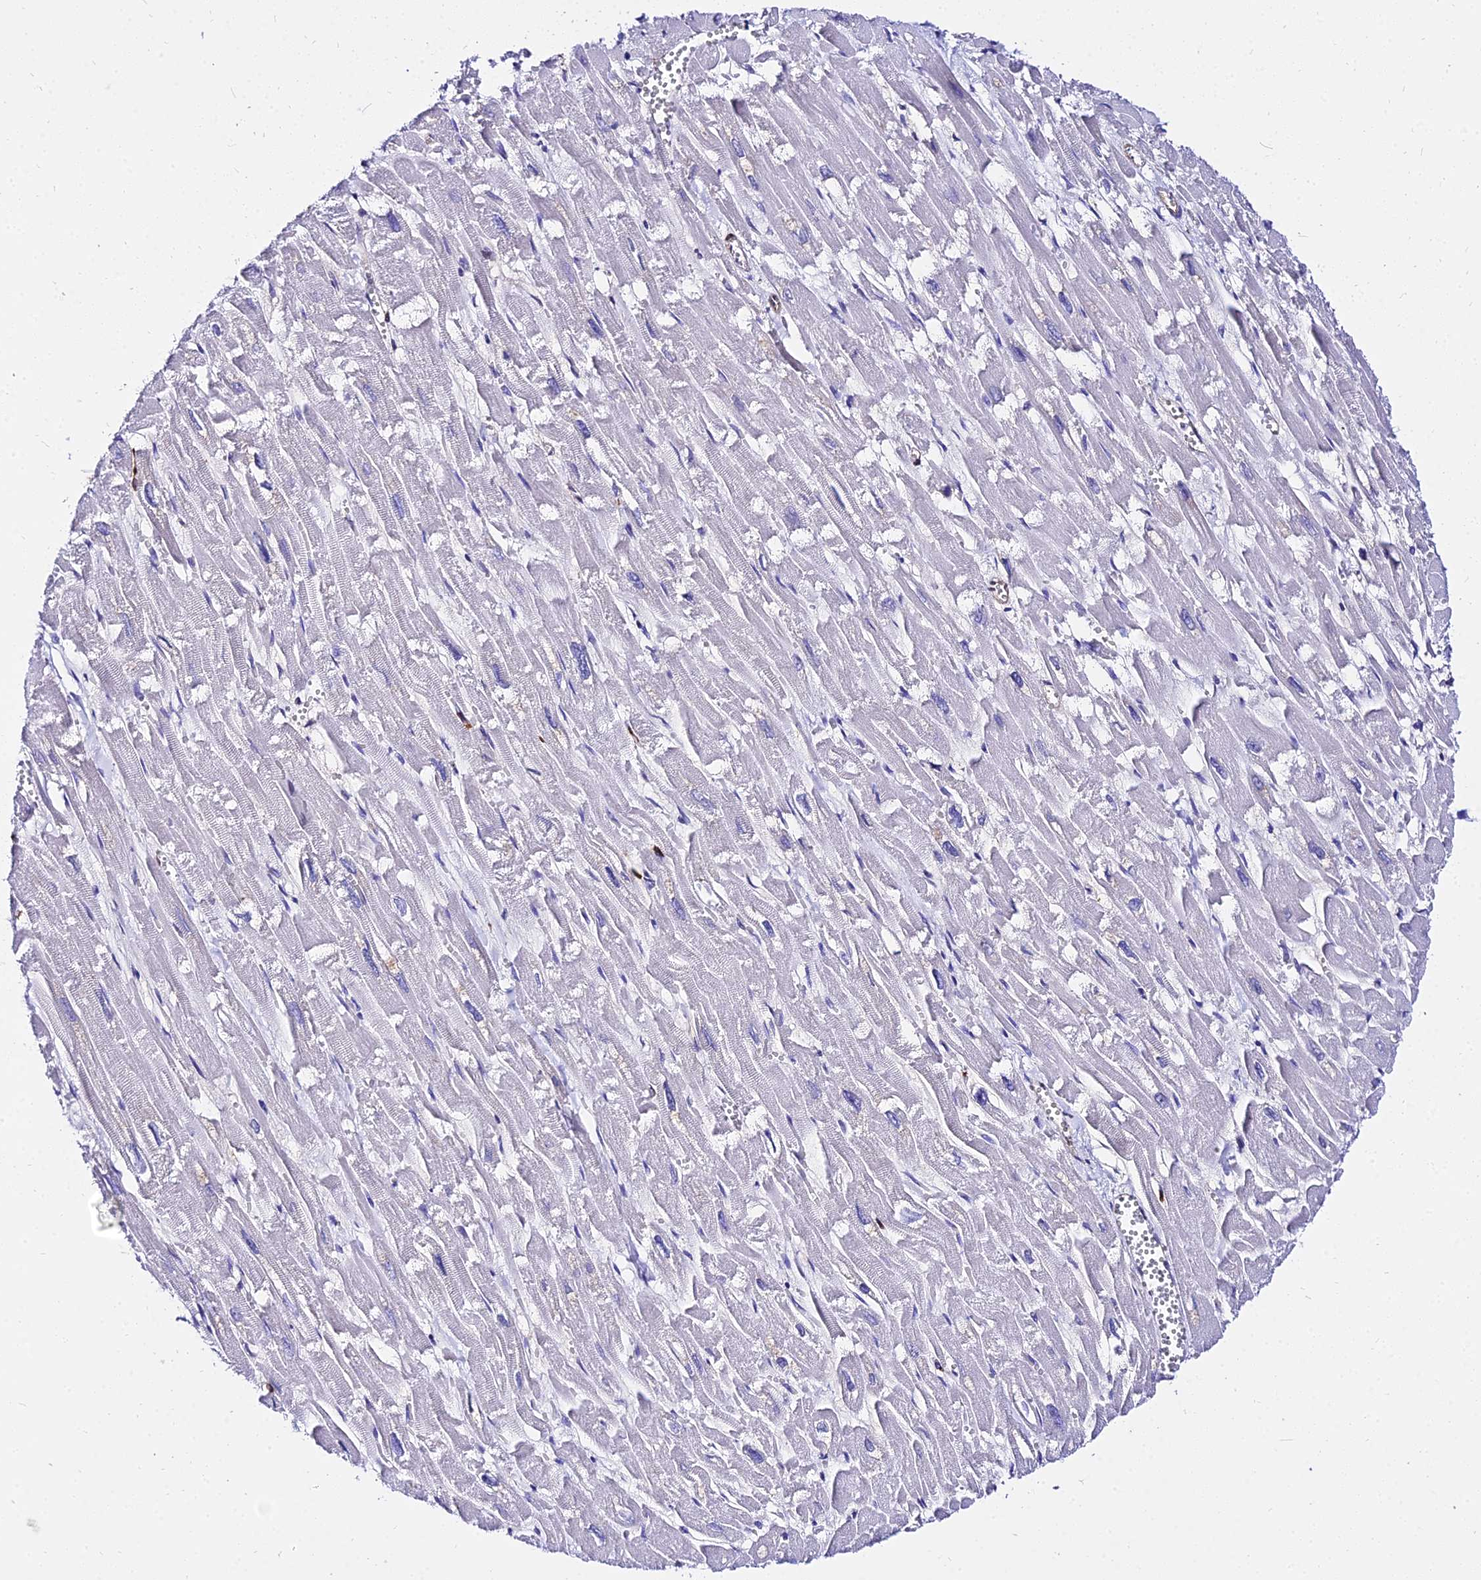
{"staining": {"intensity": "negative", "quantity": "none", "location": "none"}, "tissue": "heart muscle", "cell_type": "Cardiomyocytes", "image_type": "normal", "snomed": [{"axis": "morphology", "description": "Normal tissue, NOS"}, {"axis": "topography", "description": "Heart"}], "caption": "The image displays no staining of cardiomyocytes in unremarkable heart muscle.", "gene": "CSRP1", "patient": {"sex": "male", "age": 54}}